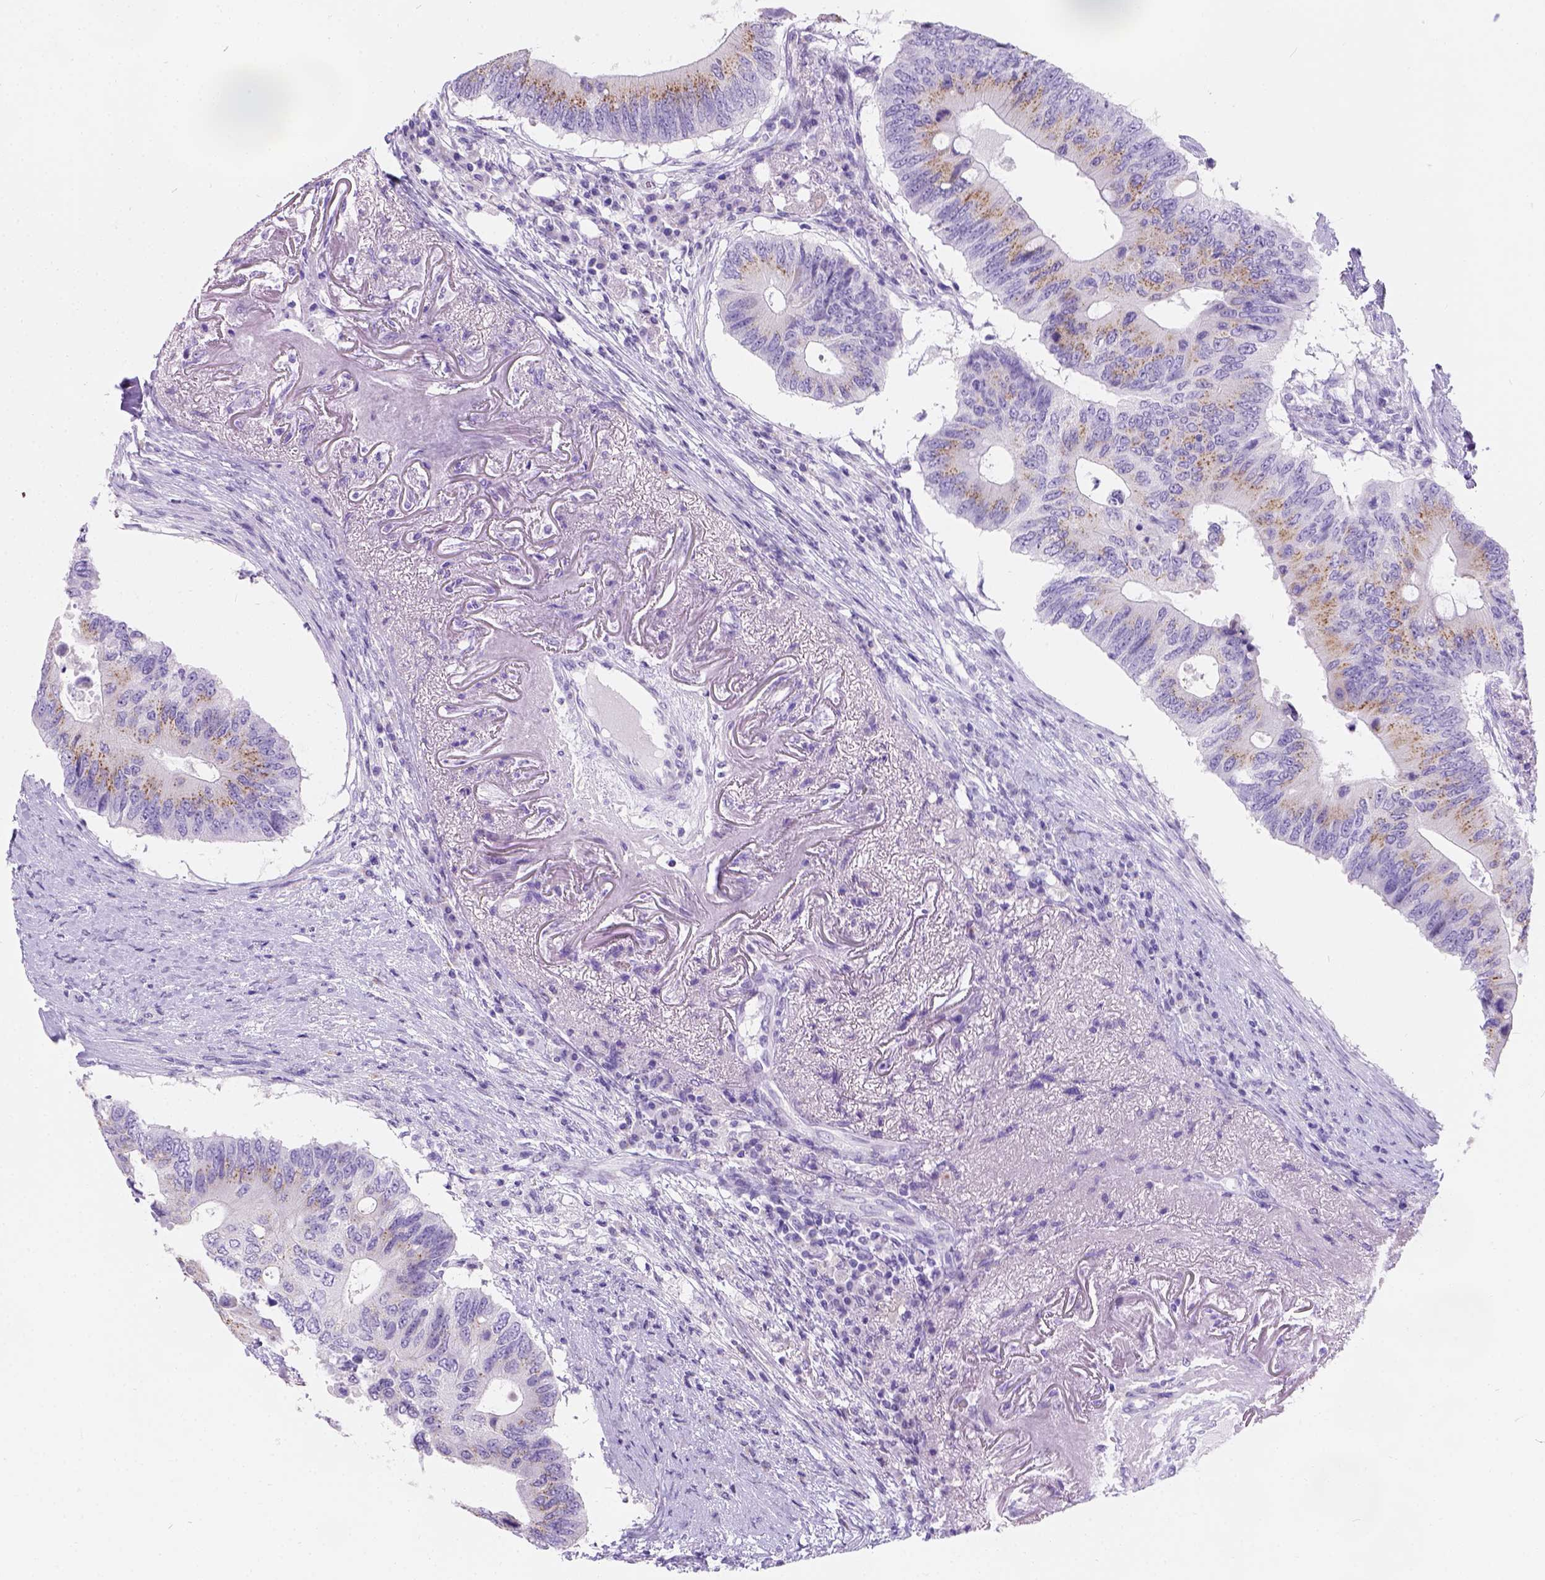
{"staining": {"intensity": "moderate", "quantity": "25%-75%", "location": "cytoplasmic/membranous"}, "tissue": "colorectal cancer", "cell_type": "Tumor cells", "image_type": "cancer", "snomed": [{"axis": "morphology", "description": "Adenocarcinoma, NOS"}, {"axis": "topography", "description": "Colon"}], "caption": "The histopathology image displays a brown stain indicating the presence of a protein in the cytoplasmic/membranous of tumor cells in colorectal cancer (adenocarcinoma). The protein of interest is stained brown, and the nuclei are stained in blue (DAB (3,3'-diaminobenzidine) IHC with brightfield microscopy, high magnification).", "gene": "PHF7", "patient": {"sex": "male", "age": 71}}